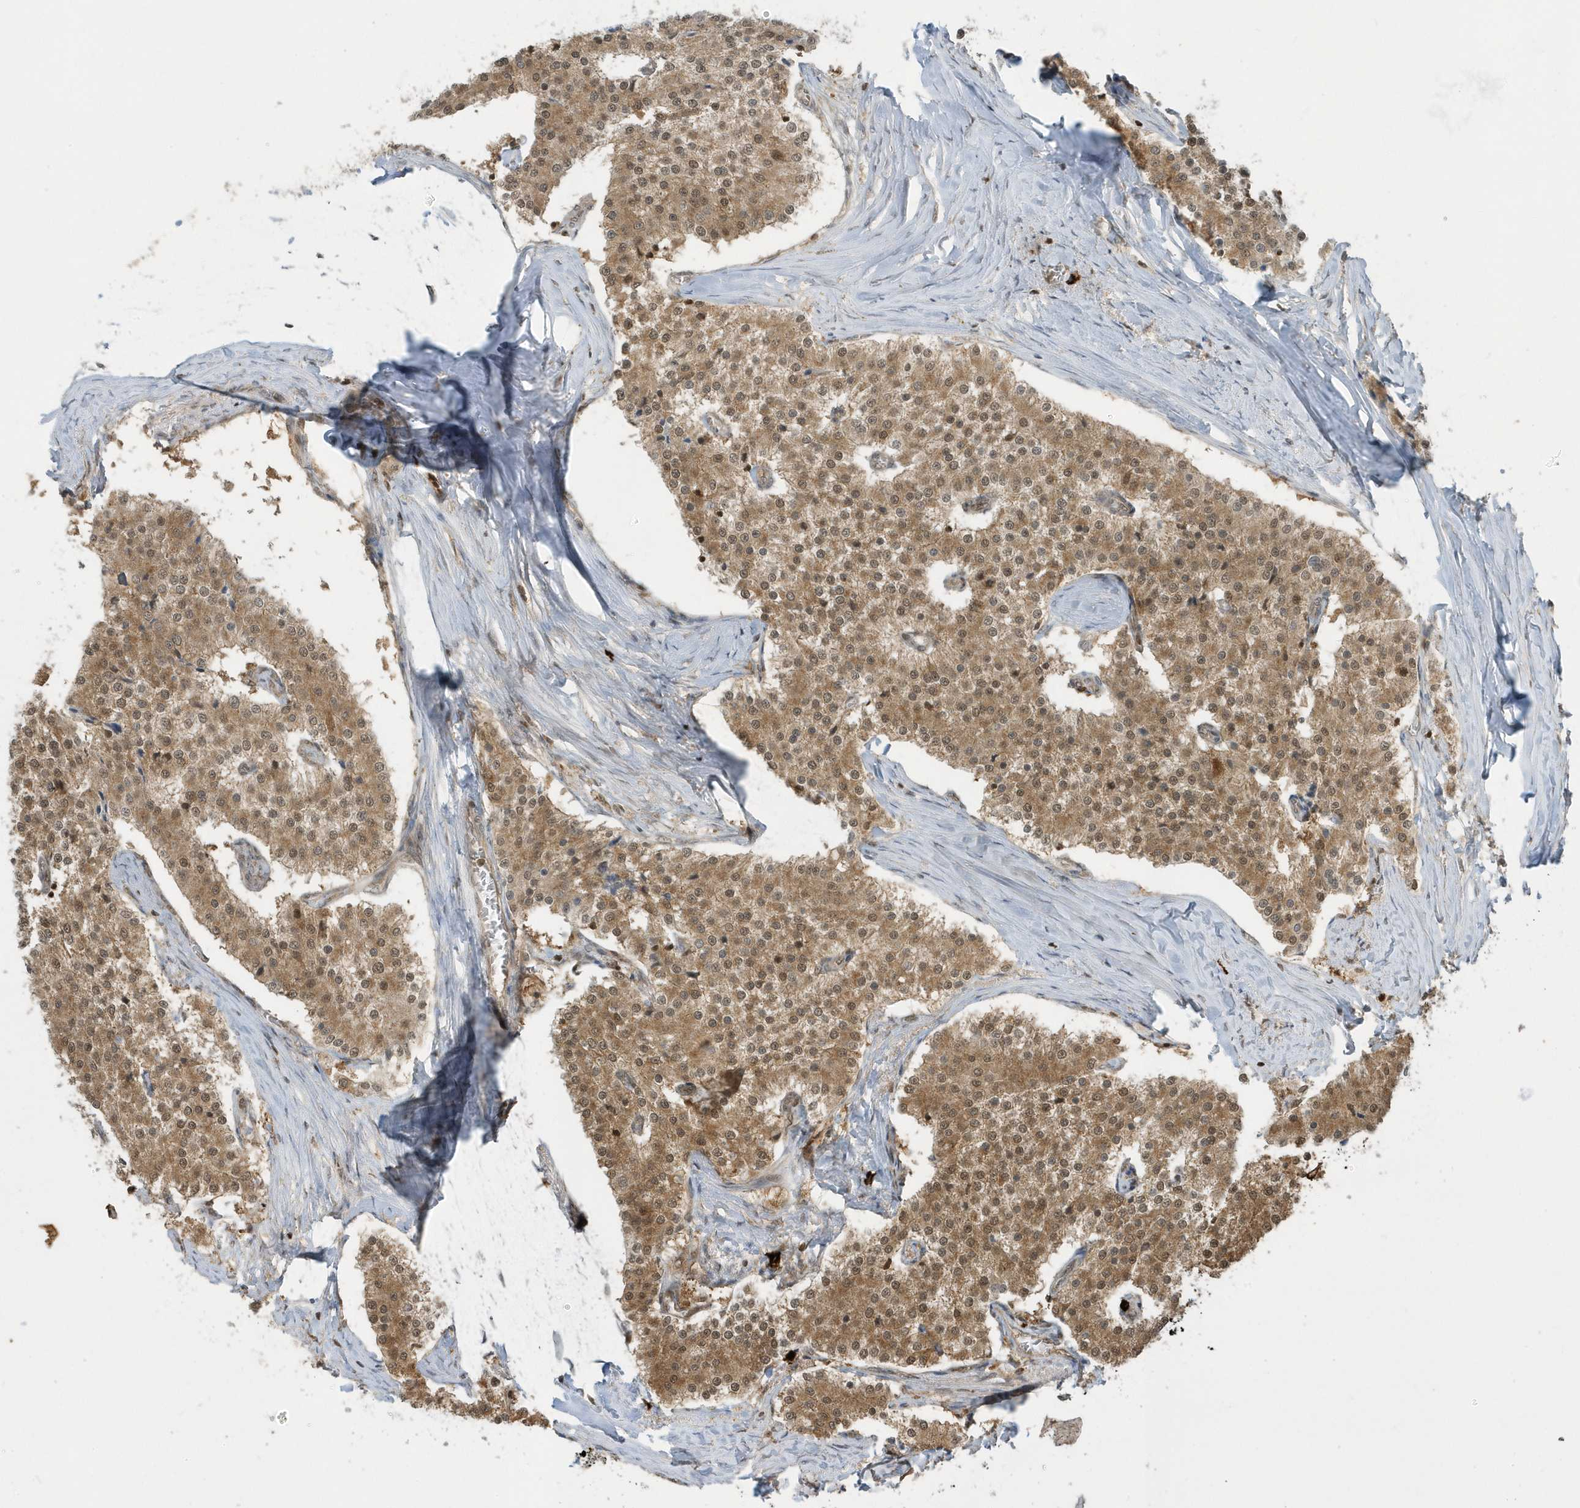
{"staining": {"intensity": "moderate", "quantity": ">75%", "location": "cytoplasmic/membranous,nuclear"}, "tissue": "carcinoid", "cell_type": "Tumor cells", "image_type": "cancer", "snomed": [{"axis": "morphology", "description": "Carcinoid, malignant, NOS"}, {"axis": "topography", "description": "Colon"}], "caption": "Protein analysis of malignant carcinoid tissue reveals moderate cytoplasmic/membranous and nuclear positivity in approximately >75% of tumor cells. (Stains: DAB (3,3'-diaminobenzidine) in brown, nuclei in blue, Microscopy: brightfield microscopy at high magnification).", "gene": "PPP1R7", "patient": {"sex": "female", "age": 52}}